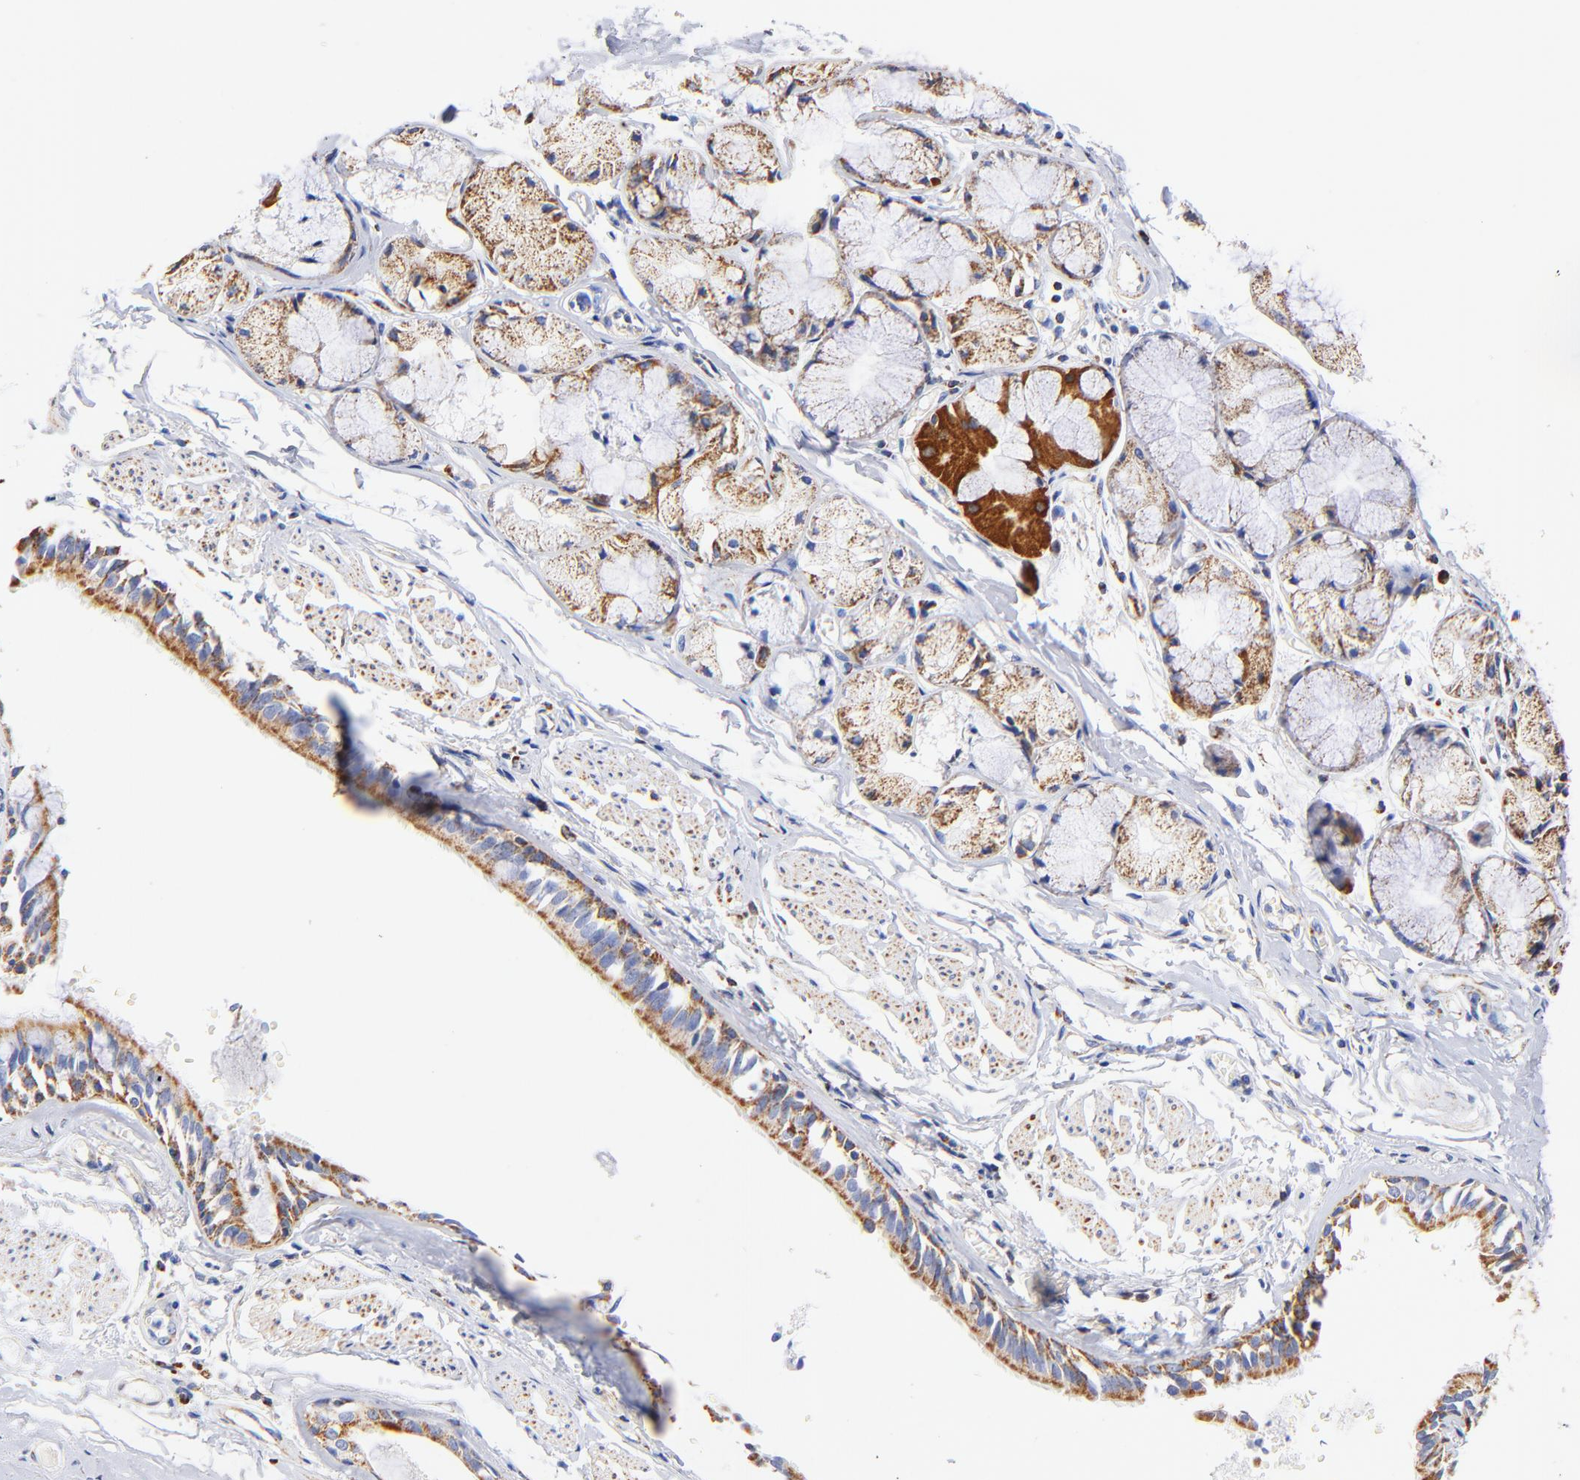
{"staining": {"intensity": "moderate", "quantity": ">75%", "location": "cytoplasmic/membranous"}, "tissue": "bronchus", "cell_type": "Respiratory epithelial cells", "image_type": "normal", "snomed": [{"axis": "morphology", "description": "Normal tissue, NOS"}, {"axis": "topography", "description": "Bronchus"}, {"axis": "topography", "description": "Lung"}], "caption": "Bronchus stained for a protein (brown) shows moderate cytoplasmic/membranous positive positivity in approximately >75% of respiratory epithelial cells.", "gene": "ATP5F1D", "patient": {"sex": "female", "age": 56}}